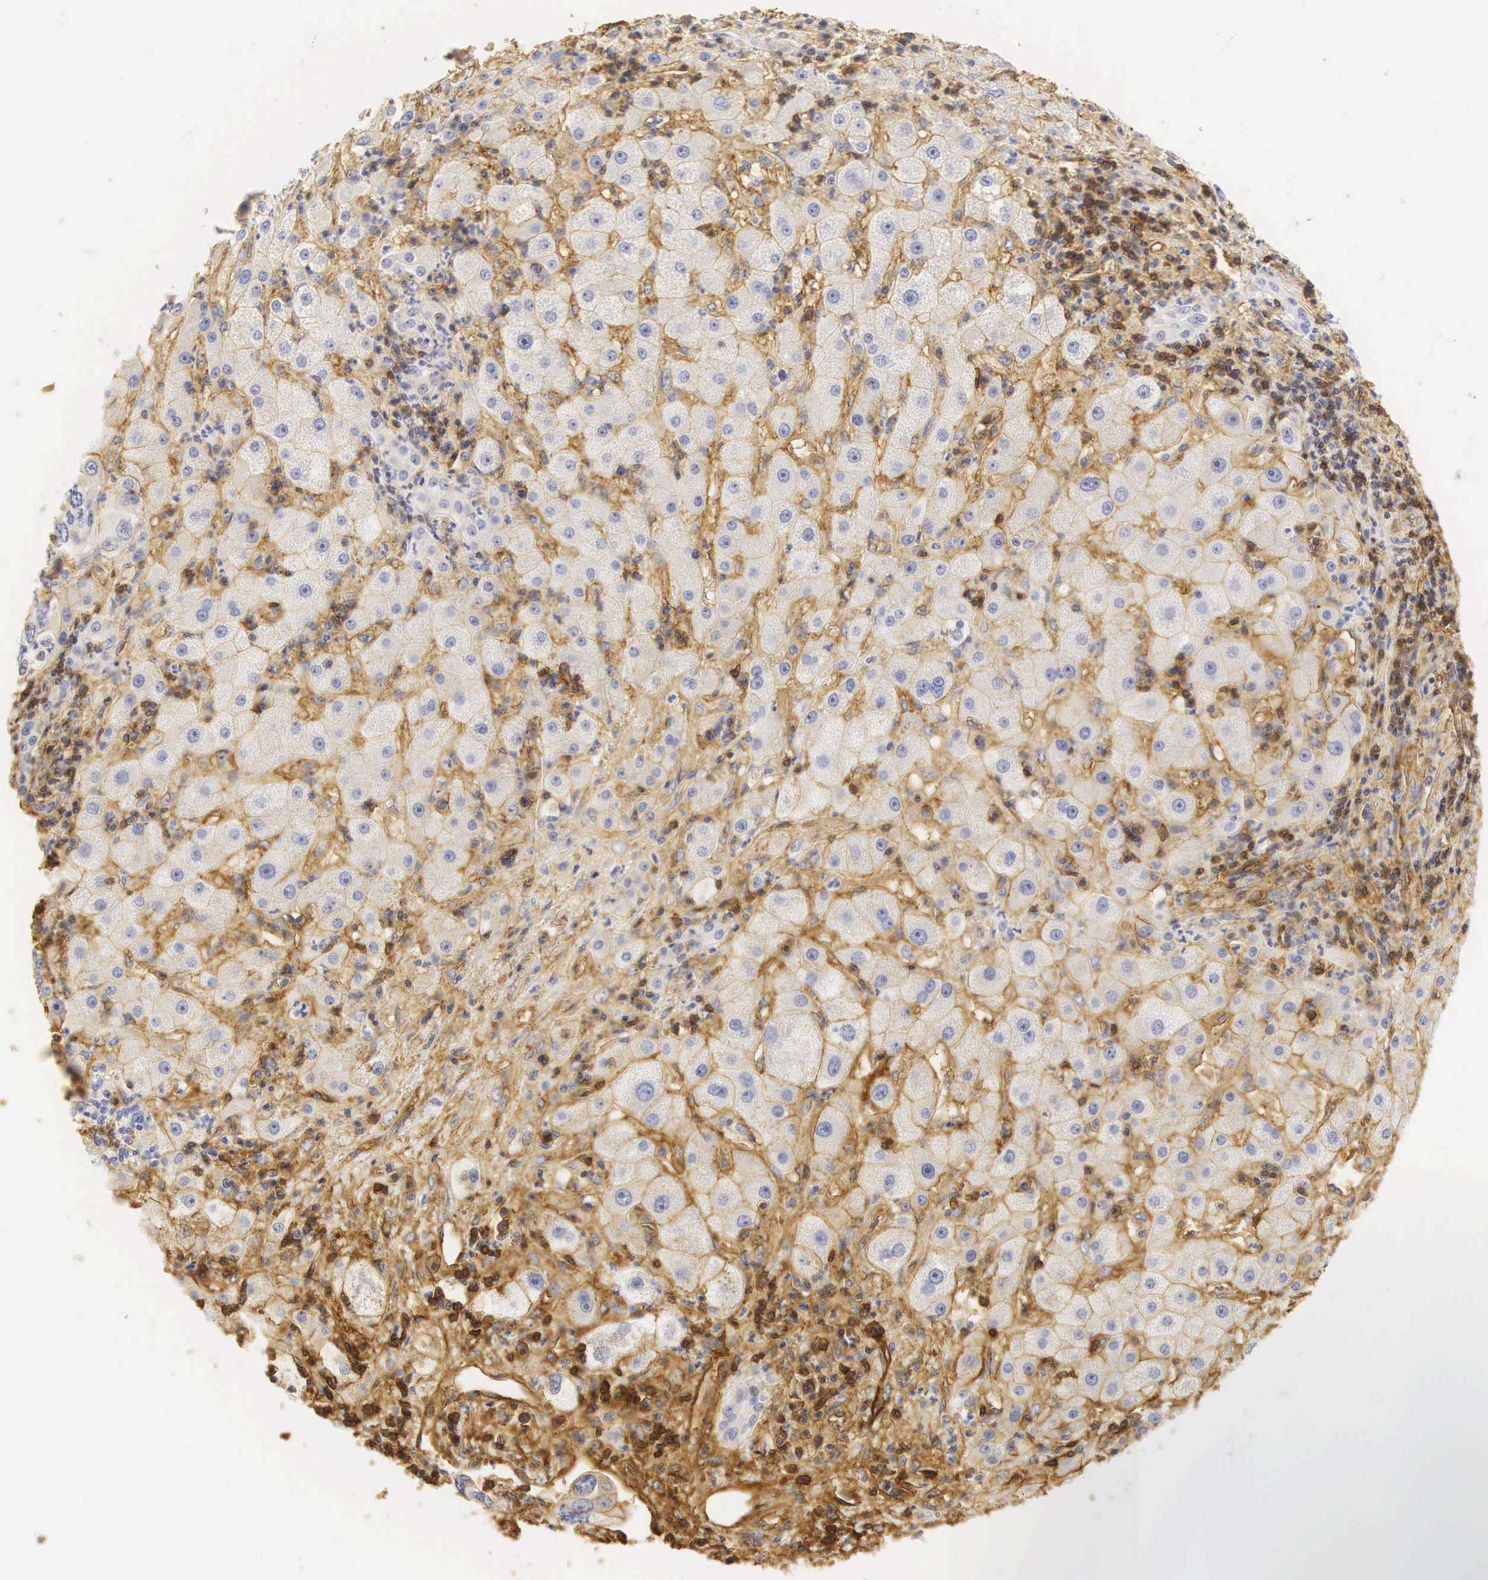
{"staining": {"intensity": "negative", "quantity": "none", "location": "none"}, "tissue": "liver cancer", "cell_type": "Tumor cells", "image_type": "cancer", "snomed": [{"axis": "morphology", "description": "Cholangiocarcinoma"}, {"axis": "topography", "description": "Liver"}], "caption": "High power microscopy histopathology image of an IHC photomicrograph of liver cancer (cholangiocarcinoma), revealing no significant expression in tumor cells.", "gene": "CD99", "patient": {"sex": "female", "age": 79}}